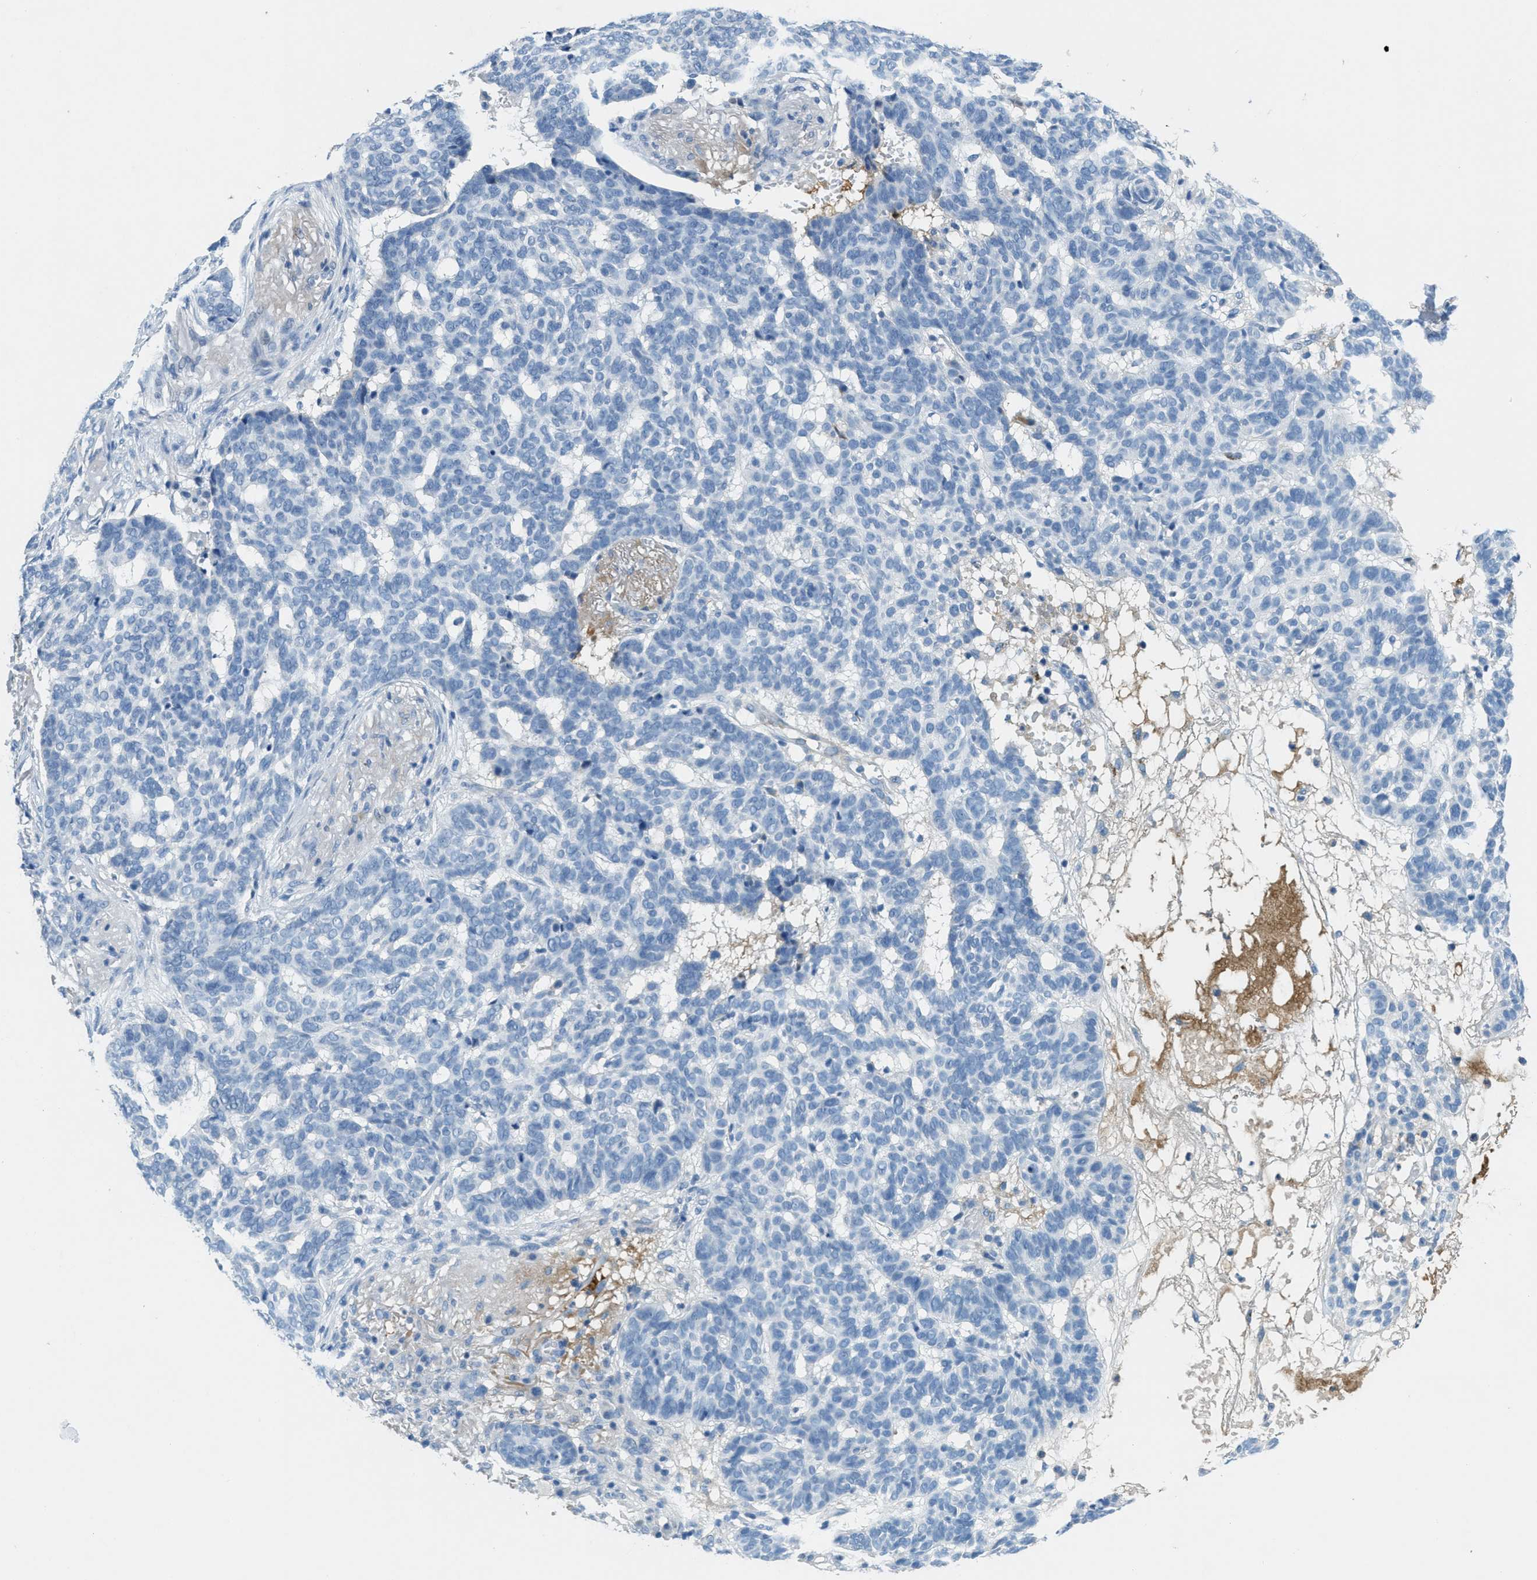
{"staining": {"intensity": "negative", "quantity": "none", "location": "none"}, "tissue": "skin cancer", "cell_type": "Tumor cells", "image_type": "cancer", "snomed": [{"axis": "morphology", "description": "Basal cell carcinoma"}, {"axis": "topography", "description": "Skin"}], "caption": "Immunohistochemistry (IHC) image of neoplastic tissue: skin cancer stained with DAB (3,3'-diaminobenzidine) demonstrates no significant protein staining in tumor cells.", "gene": "A2M", "patient": {"sex": "male", "age": 85}}